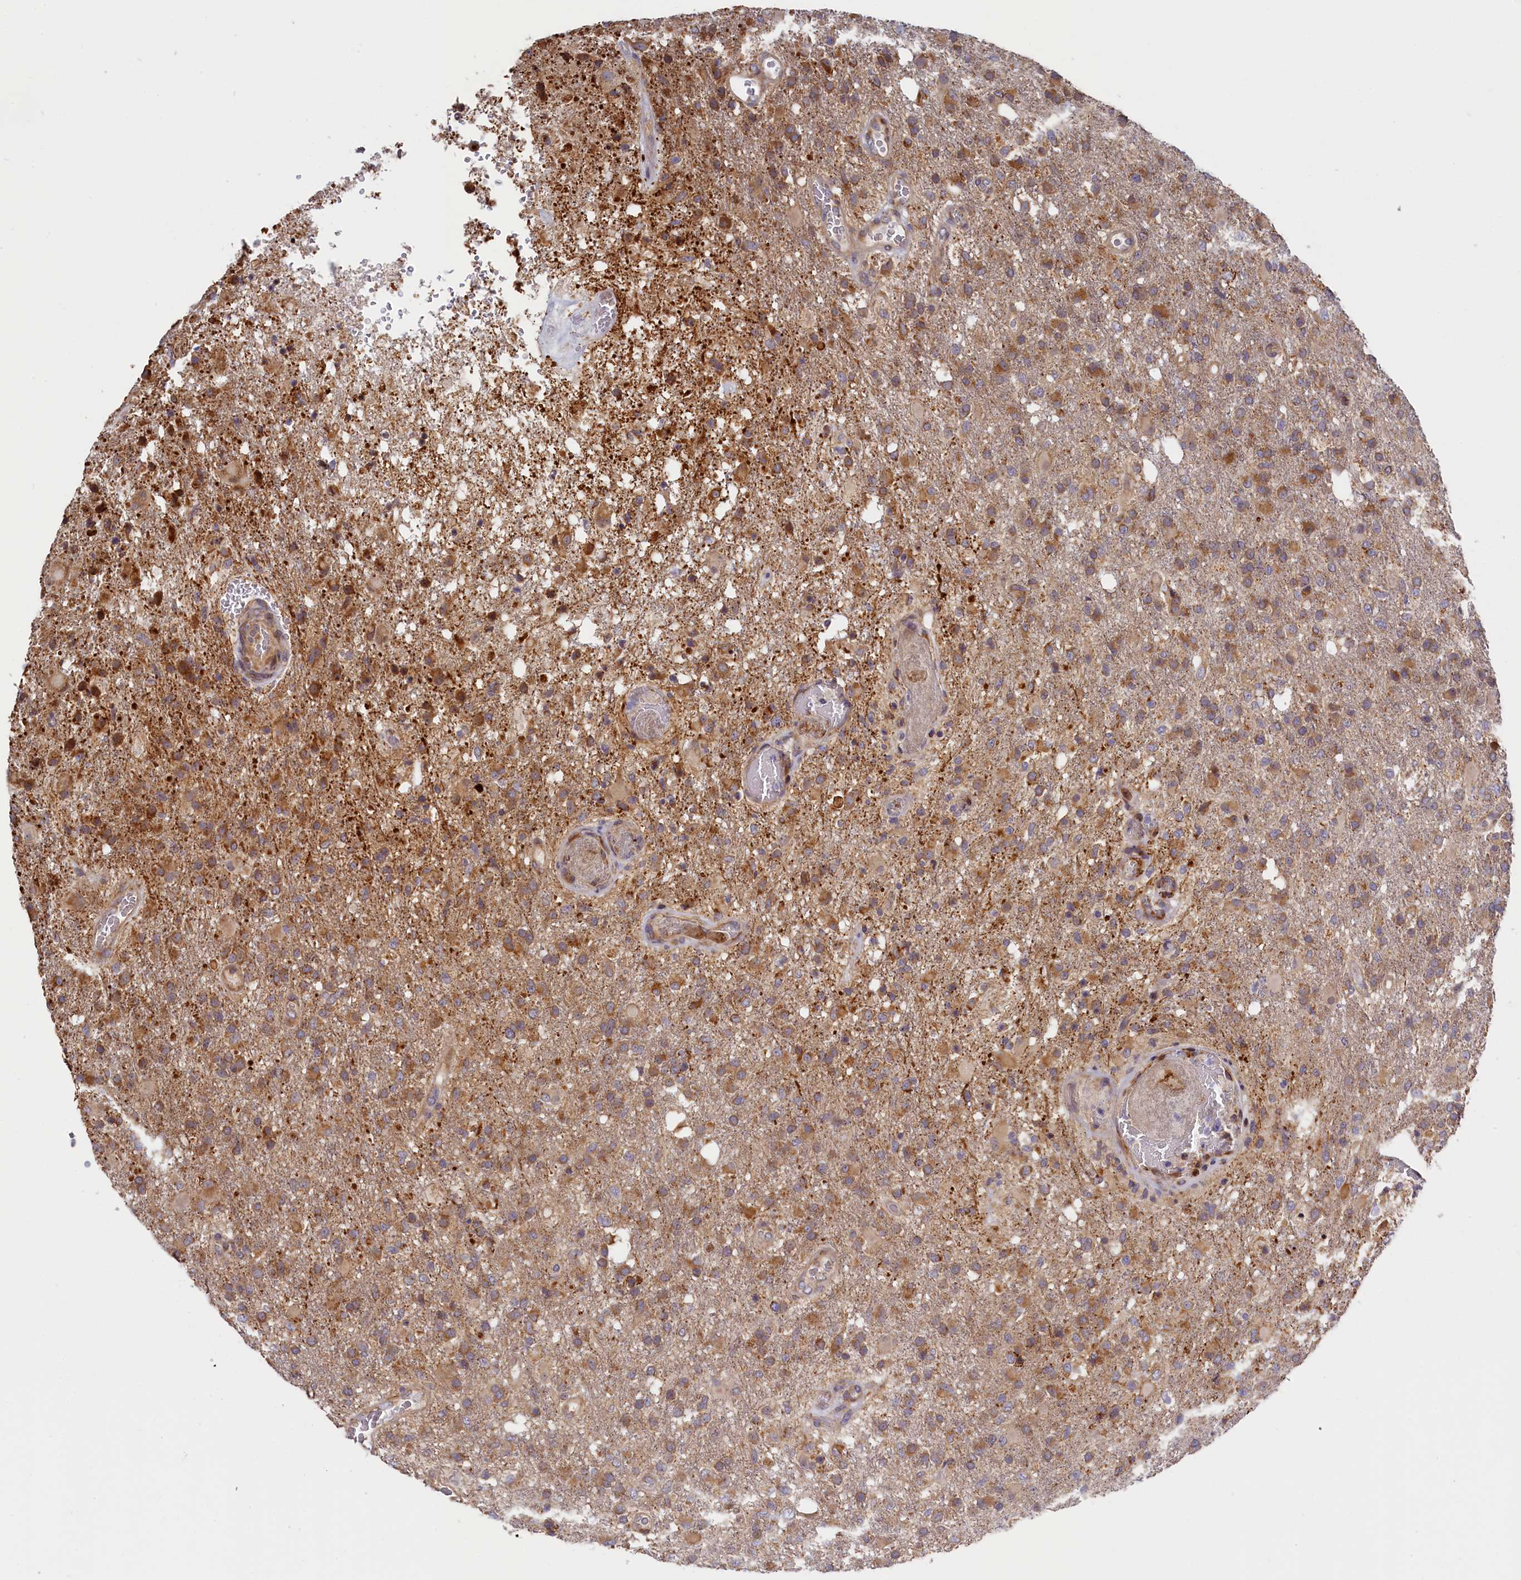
{"staining": {"intensity": "moderate", "quantity": "25%-75%", "location": "cytoplasmic/membranous"}, "tissue": "glioma", "cell_type": "Tumor cells", "image_type": "cancer", "snomed": [{"axis": "morphology", "description": "Glioma, malignant, High grade"}, {"axis": "topography", "description": "Brain"}], "caption": "Tumor cells show medium levels of moderate cytoplasmic/membranous staining in approximately 25%-75% of cells in human malignant high-grade glioma. (DAB (3,3'-diaminobenzidine) IHC with brightfield microscopy, high magnification).", "gene": "CEP44", "patient": {"sex": "female", "age": 74}}